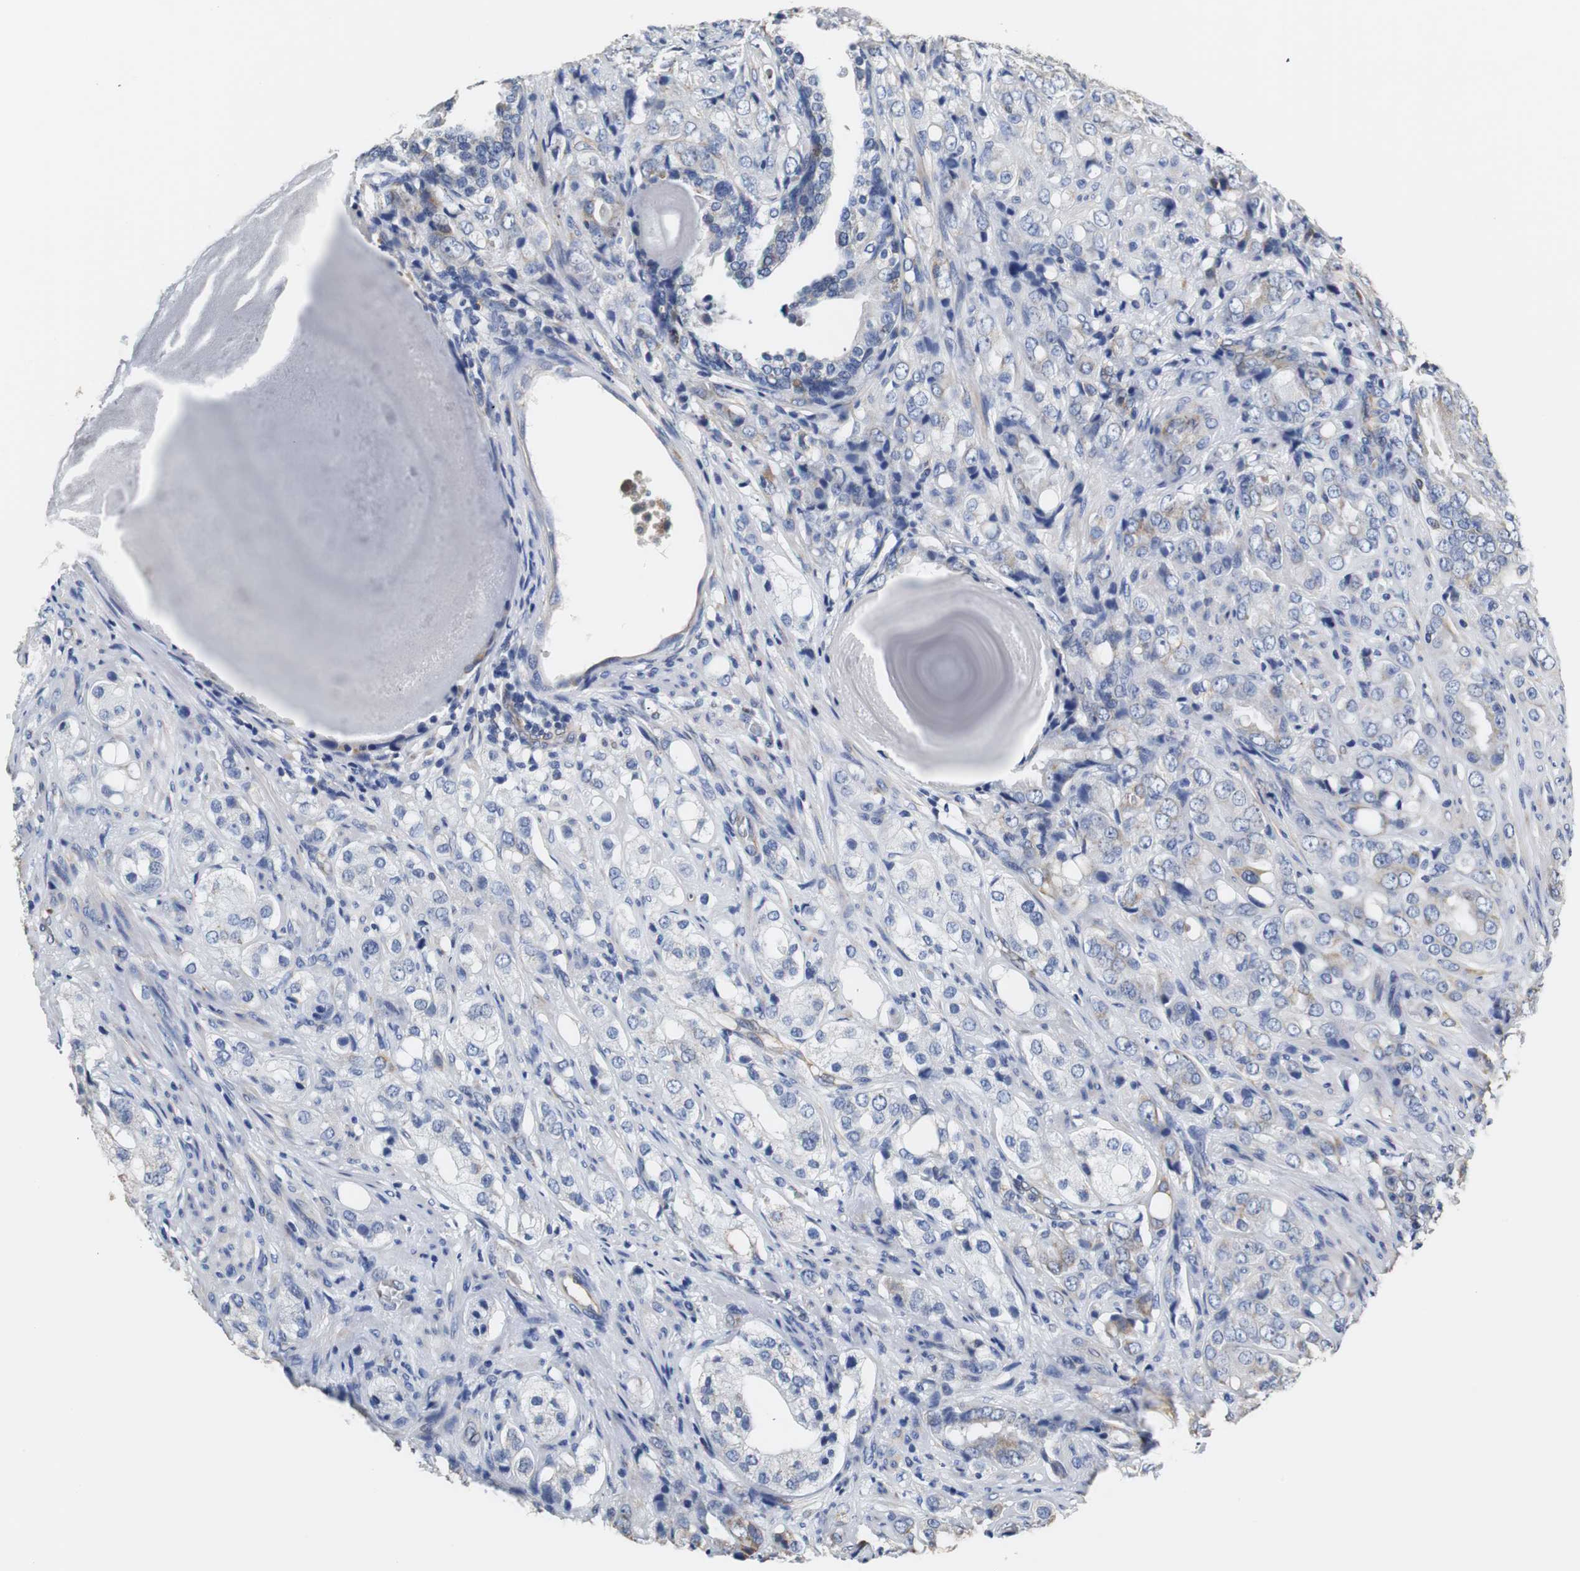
{"staining": {"intensity": "negative", "quantity": "none", "location": "none"}, "tissue": "prostate cancer", "cell_type": "Tumor cells", "image_type": "cancer", "snomed": [{"axis": "morphology", "description": "Adenocarcinoma, High grade"}, {"axis": "topography", "description": "Prostate"}], "caption": "Immunohistochemical staining of prostate cancer displays no significant staining in tumor cells. (Stains: DAB immunohistochemistry (IHC) with hematoxylin counter stain, Microscopy: brightfield microscopy at high magnification).", "gene": "PCK1", "patient": {"sex": "male", "age": 68}}